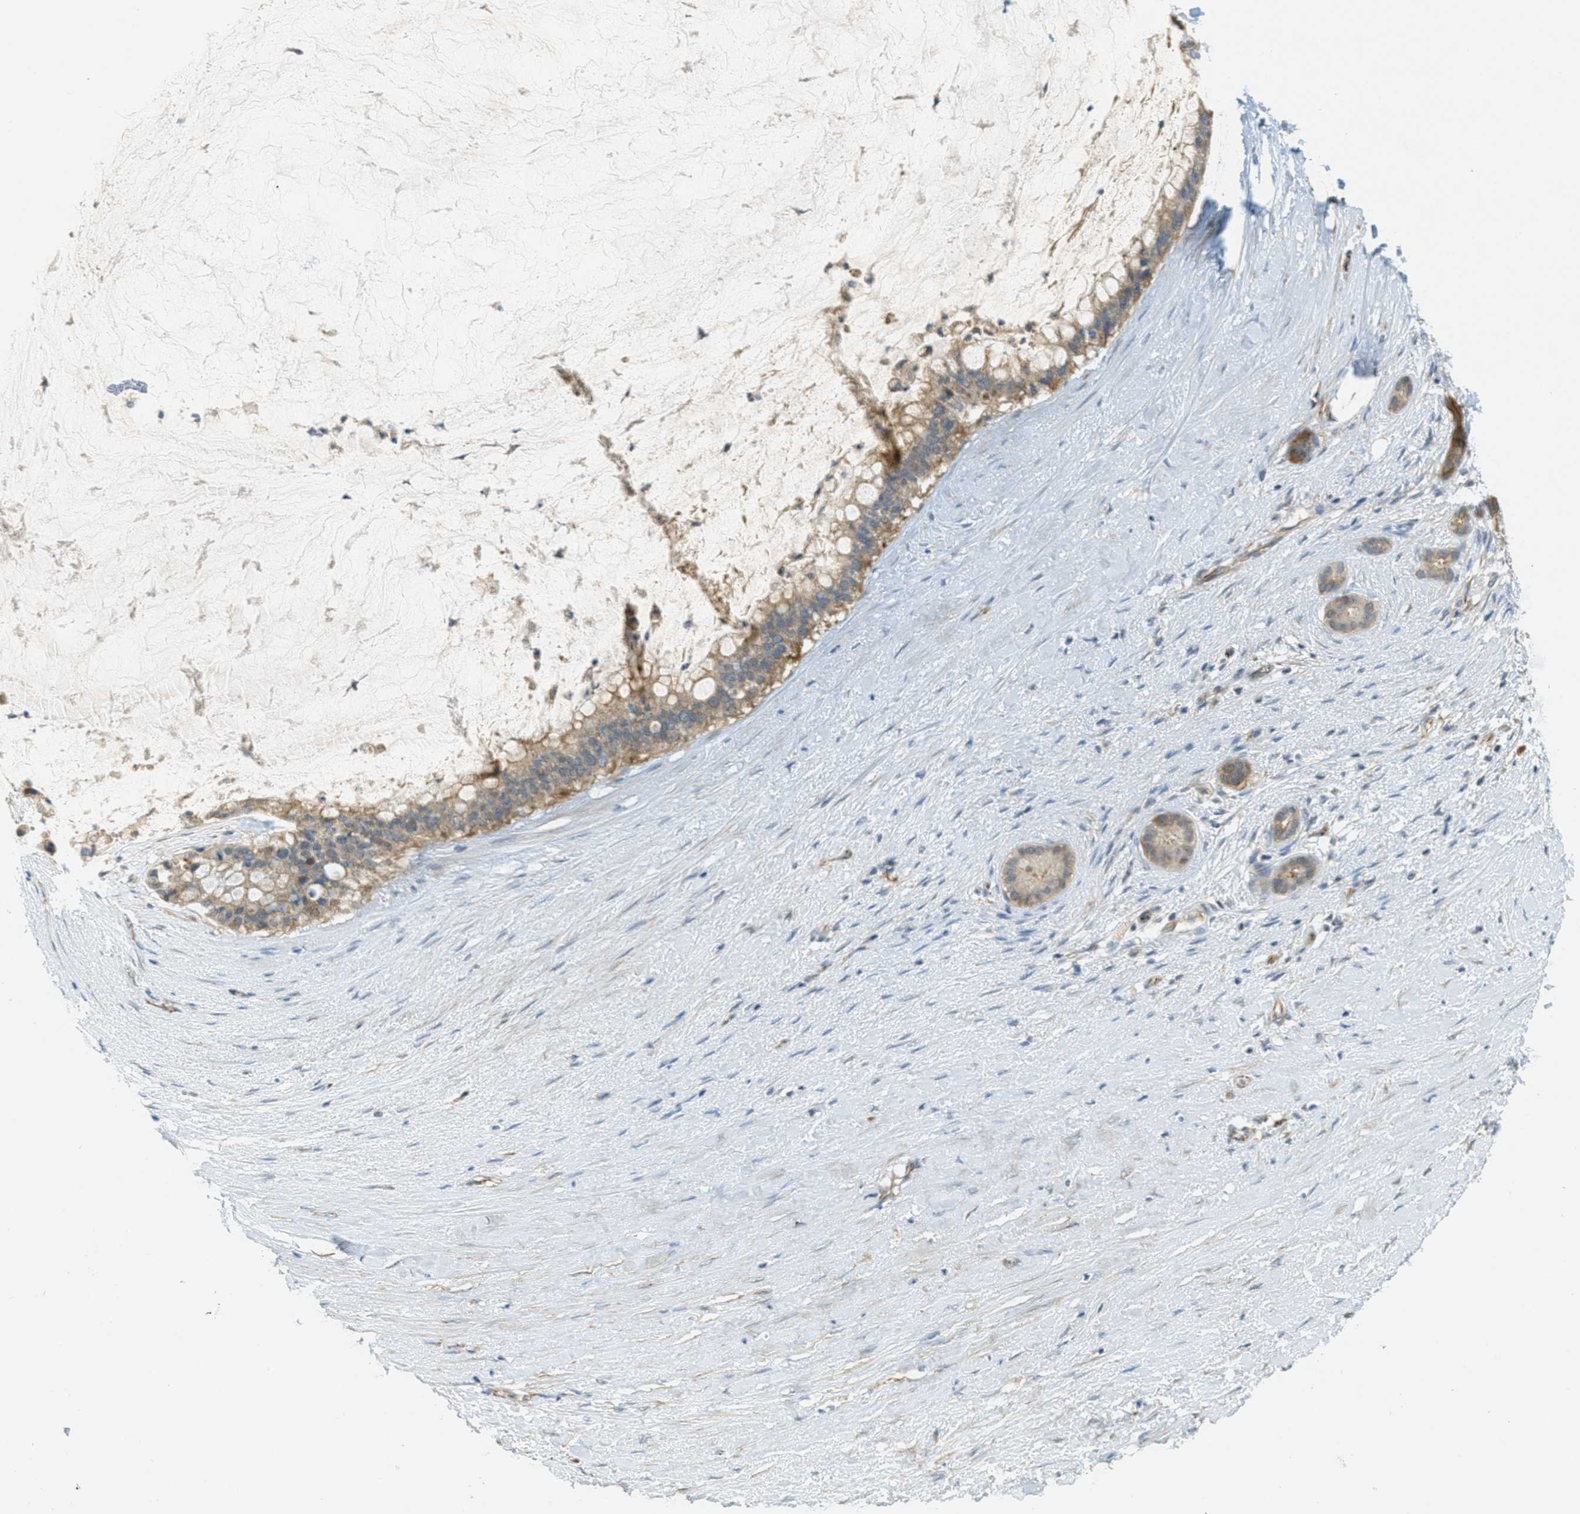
{"staining": {"intensity": "moderate", "quantity": ">75%", "location": "cytoplasmic/membranous"}, "tissue": "pancreatic cancer", "cell_type": "Tumor cells", "image_type": "cancer", "snomed": [{"axis": "morphology", "description": "Adenocarcinoma, NOS"}, {"axis": "topography", "description": "Pancreas"}], "caption": "A photomicrograph showing moderate cytoplasmic/membranous staining in about >75% of tumor cells in adenocarcinoma (pancreatic), as visualized by brown immunohistochemical staining.", "gene": "JCAD", "patient": {"sex": "male", "age": 41}}